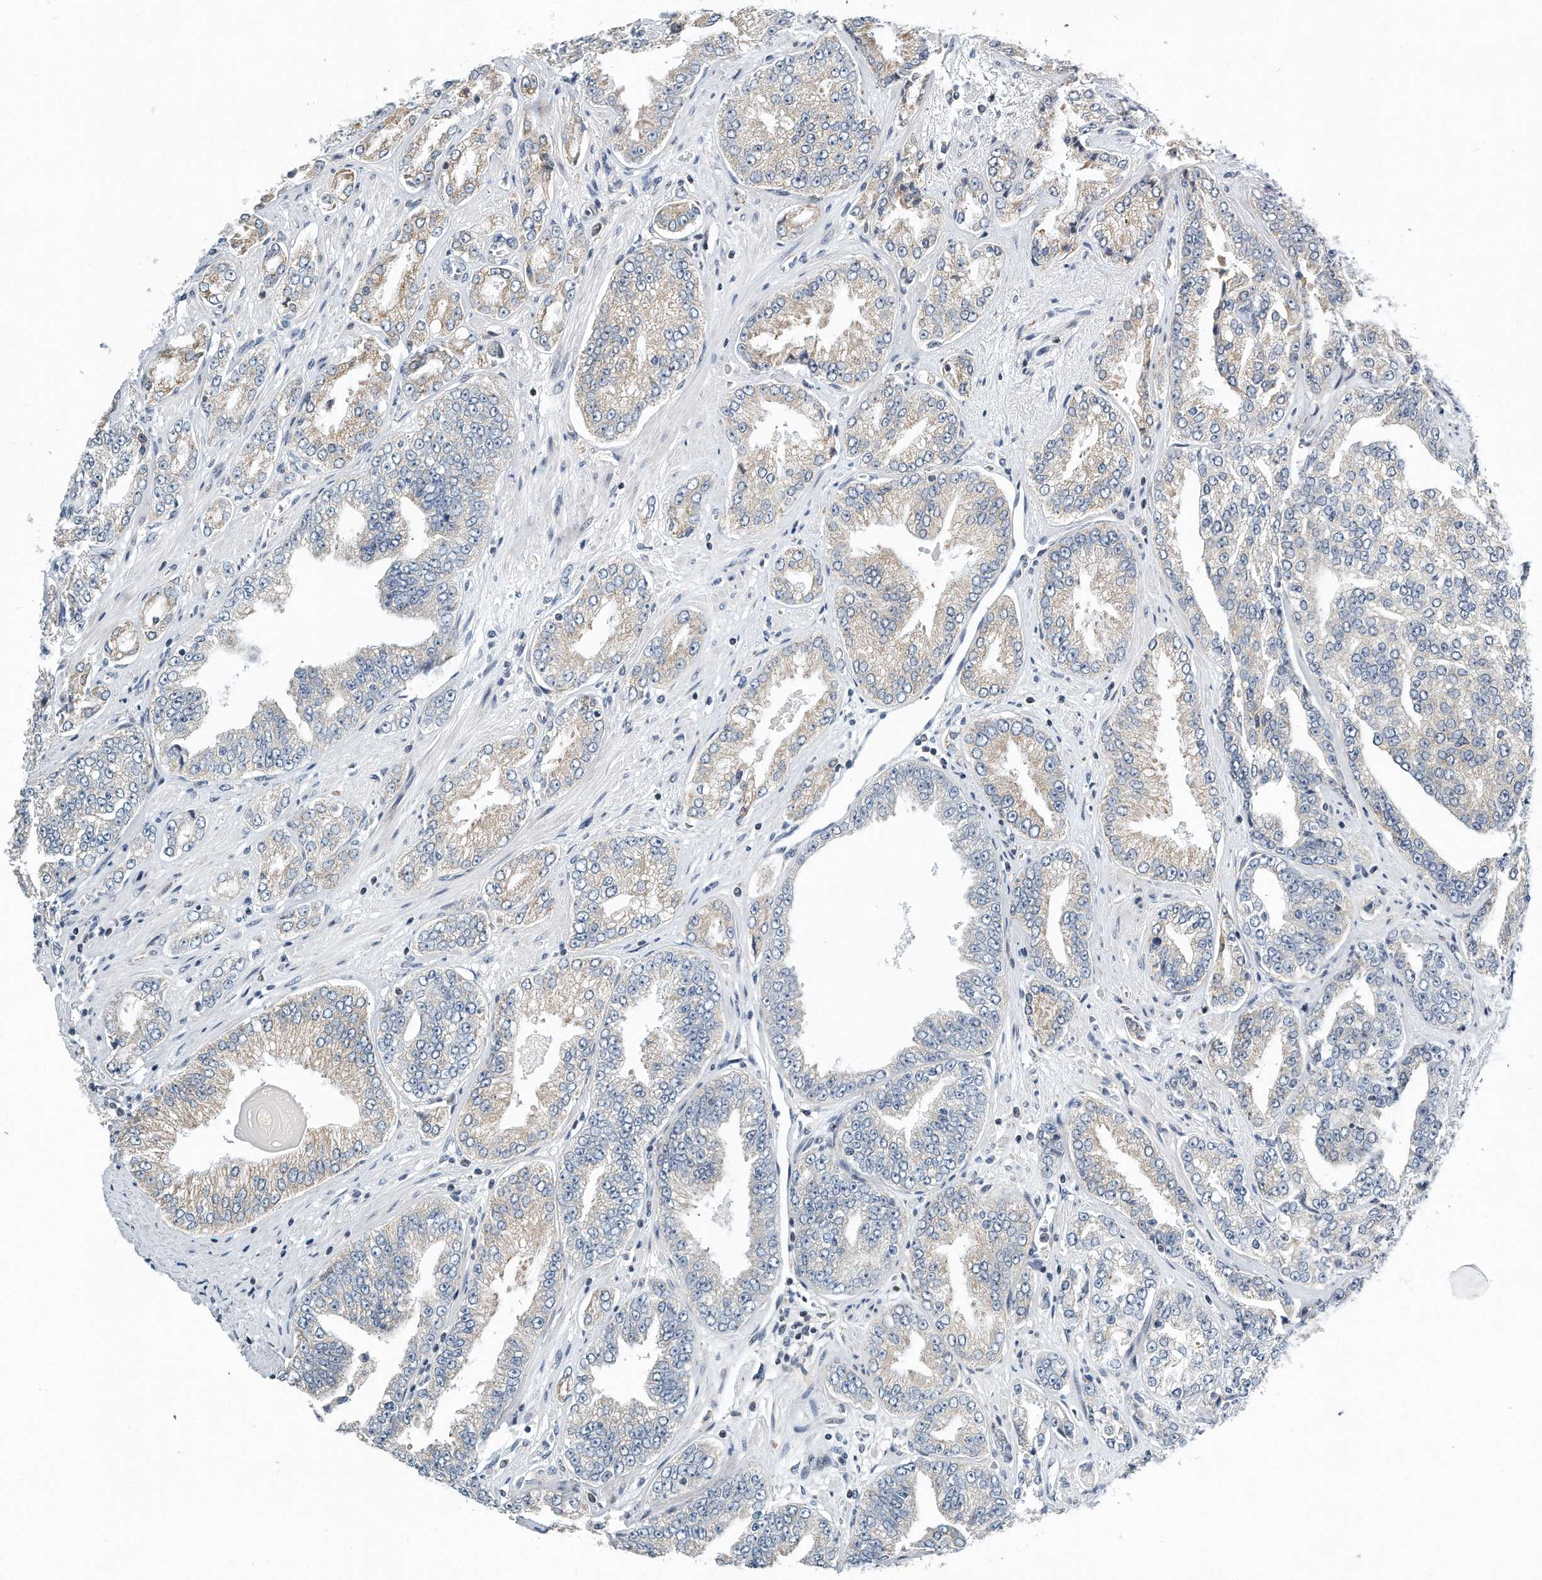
{"staining": {"intensity": "weak", "quantity": "<25%", "location": "cytoplasmic/membranous"}, "tissue": "prostate cancer", "cell_type": "Tumor cells", "image_type": "cancer", "snomed": [{"axis": "morphology", "description": "Adenocarcinoma, High grade"}, {"axis": "topography", "description": "Prostate"}], "caption": "Tumor cells are negative for brown protein staining in high-grade adenocarcinoma (prostate).", "gene": "VLDLR", "patient": {"sex": "male", "age": 71}}